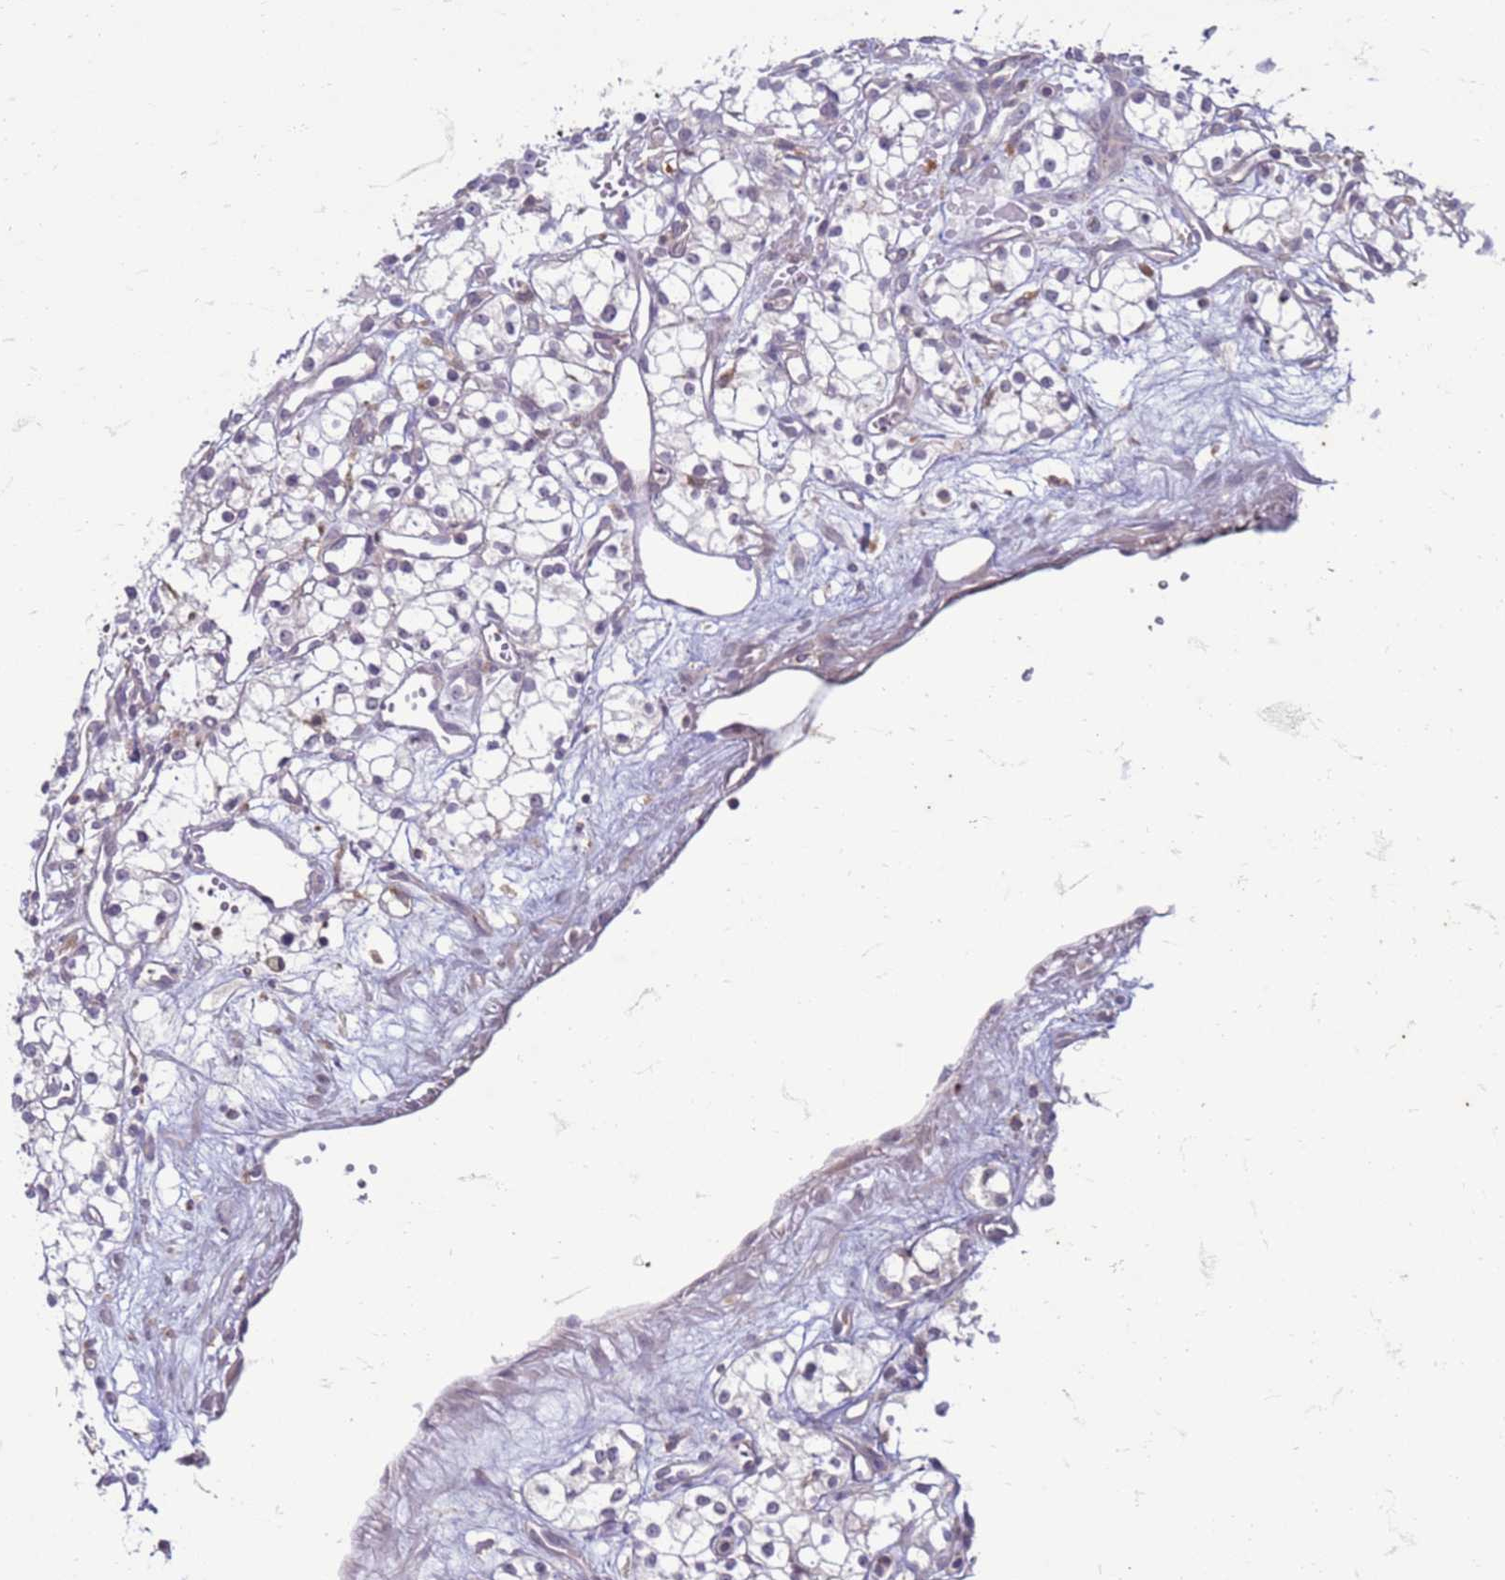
{"staining": {"intensity": "negative", "quantity": "none", "location": "none"}, "tissue": "renal cancer", "cell_type": "Tumor cells", "image_type": "cancer", "snomed": [{"axis": "morphology", "description": "Adenocarcinoma, NOS"}, {"axis": "topography", "description": "Kidney"}], "caption": "This is an immunohistochemistry (IHC) micrograph of human adenocarcinoma (renal). There is no staining in tumor cells.", "gene": "SLC15A3", "patient": {"sex": "male", "age": 59}}